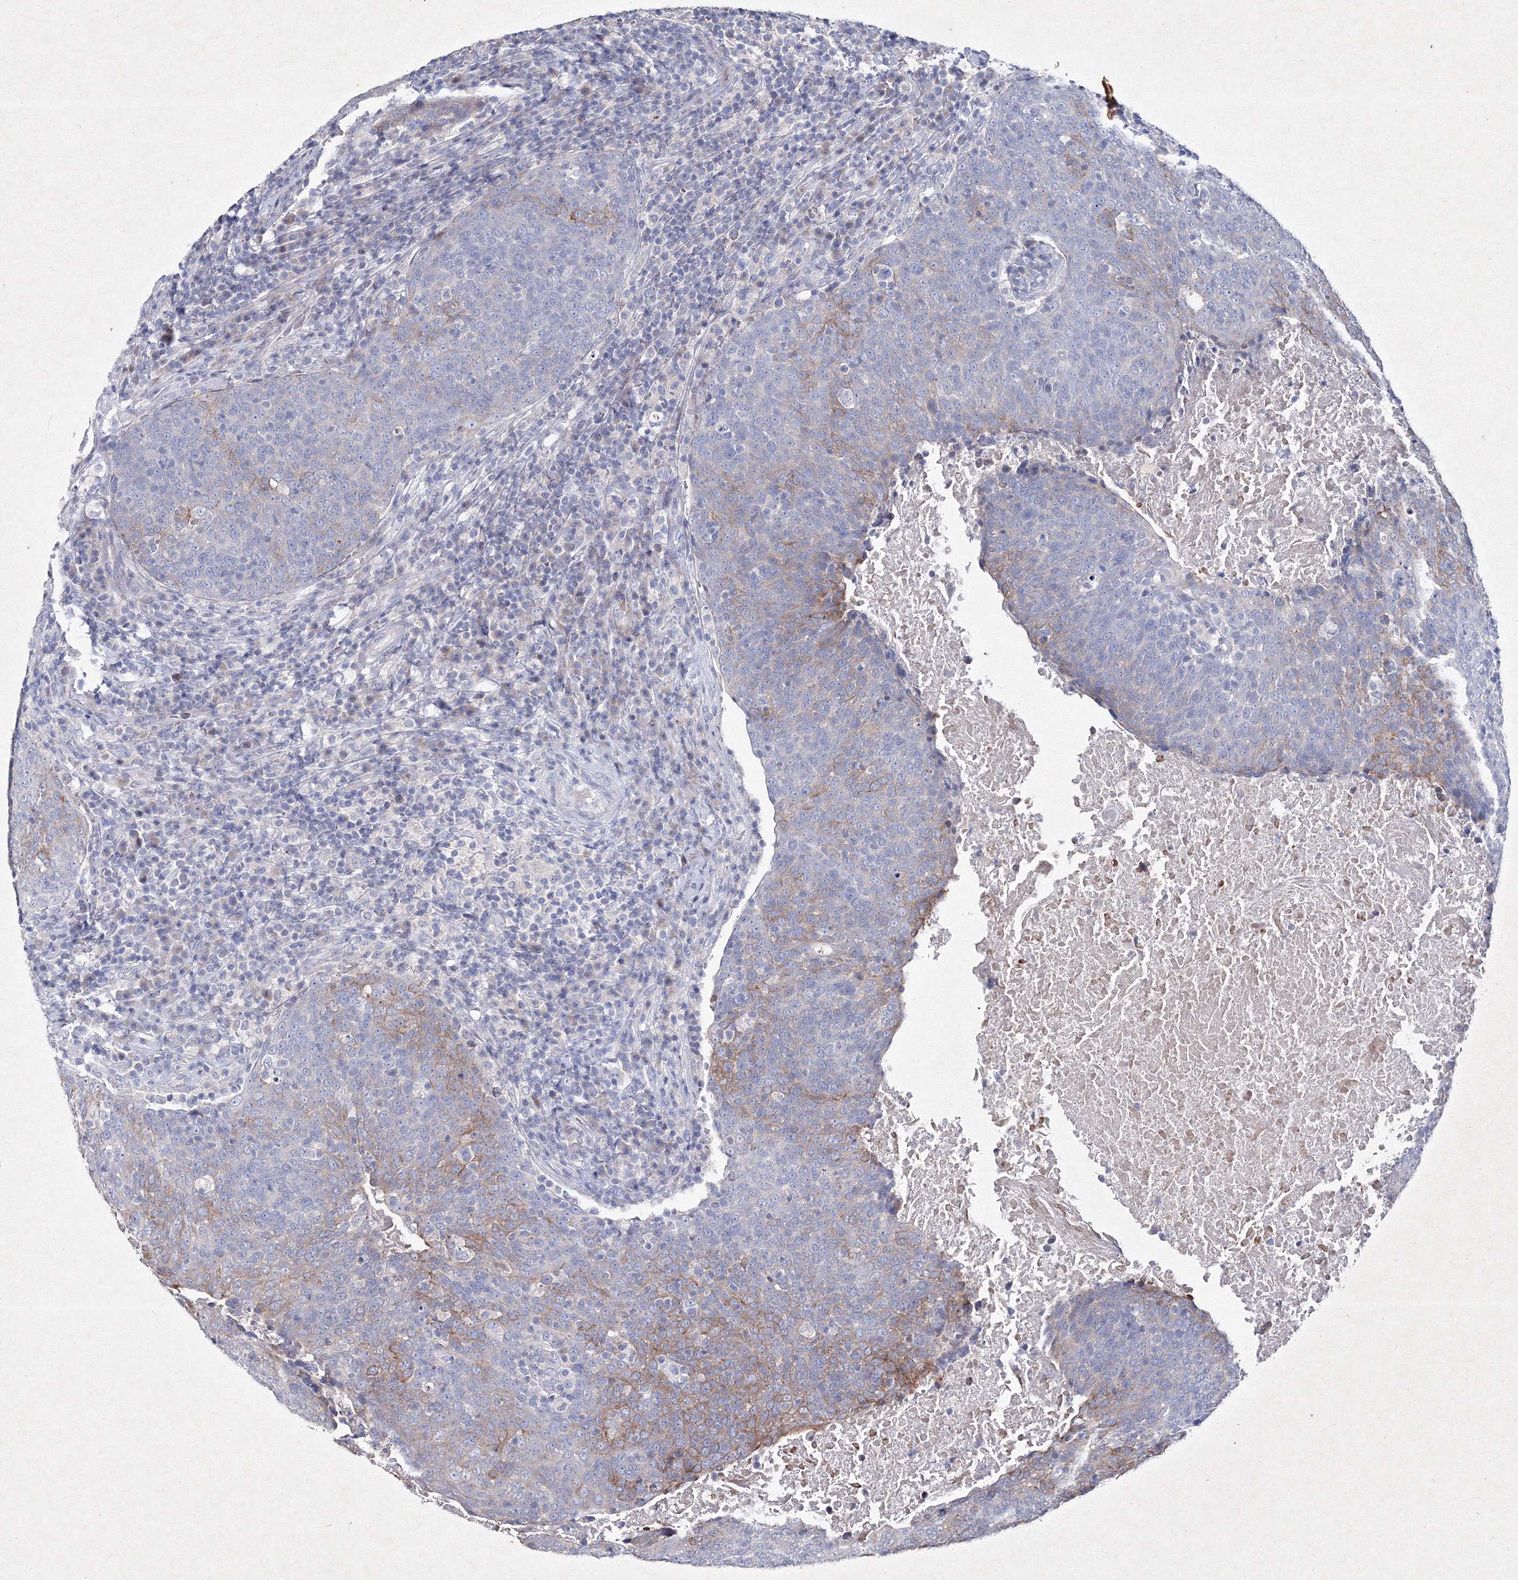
{"staining": {"intensity": "moderate", "quantity": "<25%", "location": "cytoplasmic/membranous"}, "tissue": "head and neck cancer", "cell_type": "Tumor cells", "image_type": "cancer", "snomed": [{"axis": "morphology", "description": "Squamous cell carcinoma, NOS"}, {"axis": "morphology", "description": "Squamous cell carcinoma, metastatic, NOS"}, {"axis": "topography", "description": "Lymph node"}, {"axis": "topography", "description": "Head-Neck"}], "caption": "Immunohistochemistry (IHC) image of human head and neck cancer stained for a protein (brown), which shows low levels of moderate cytoplasmic/membranous staining in approximately <25% of tumor cells.", "gene": "SMIM29", "patient": {"sex": "male", "age": 62}}